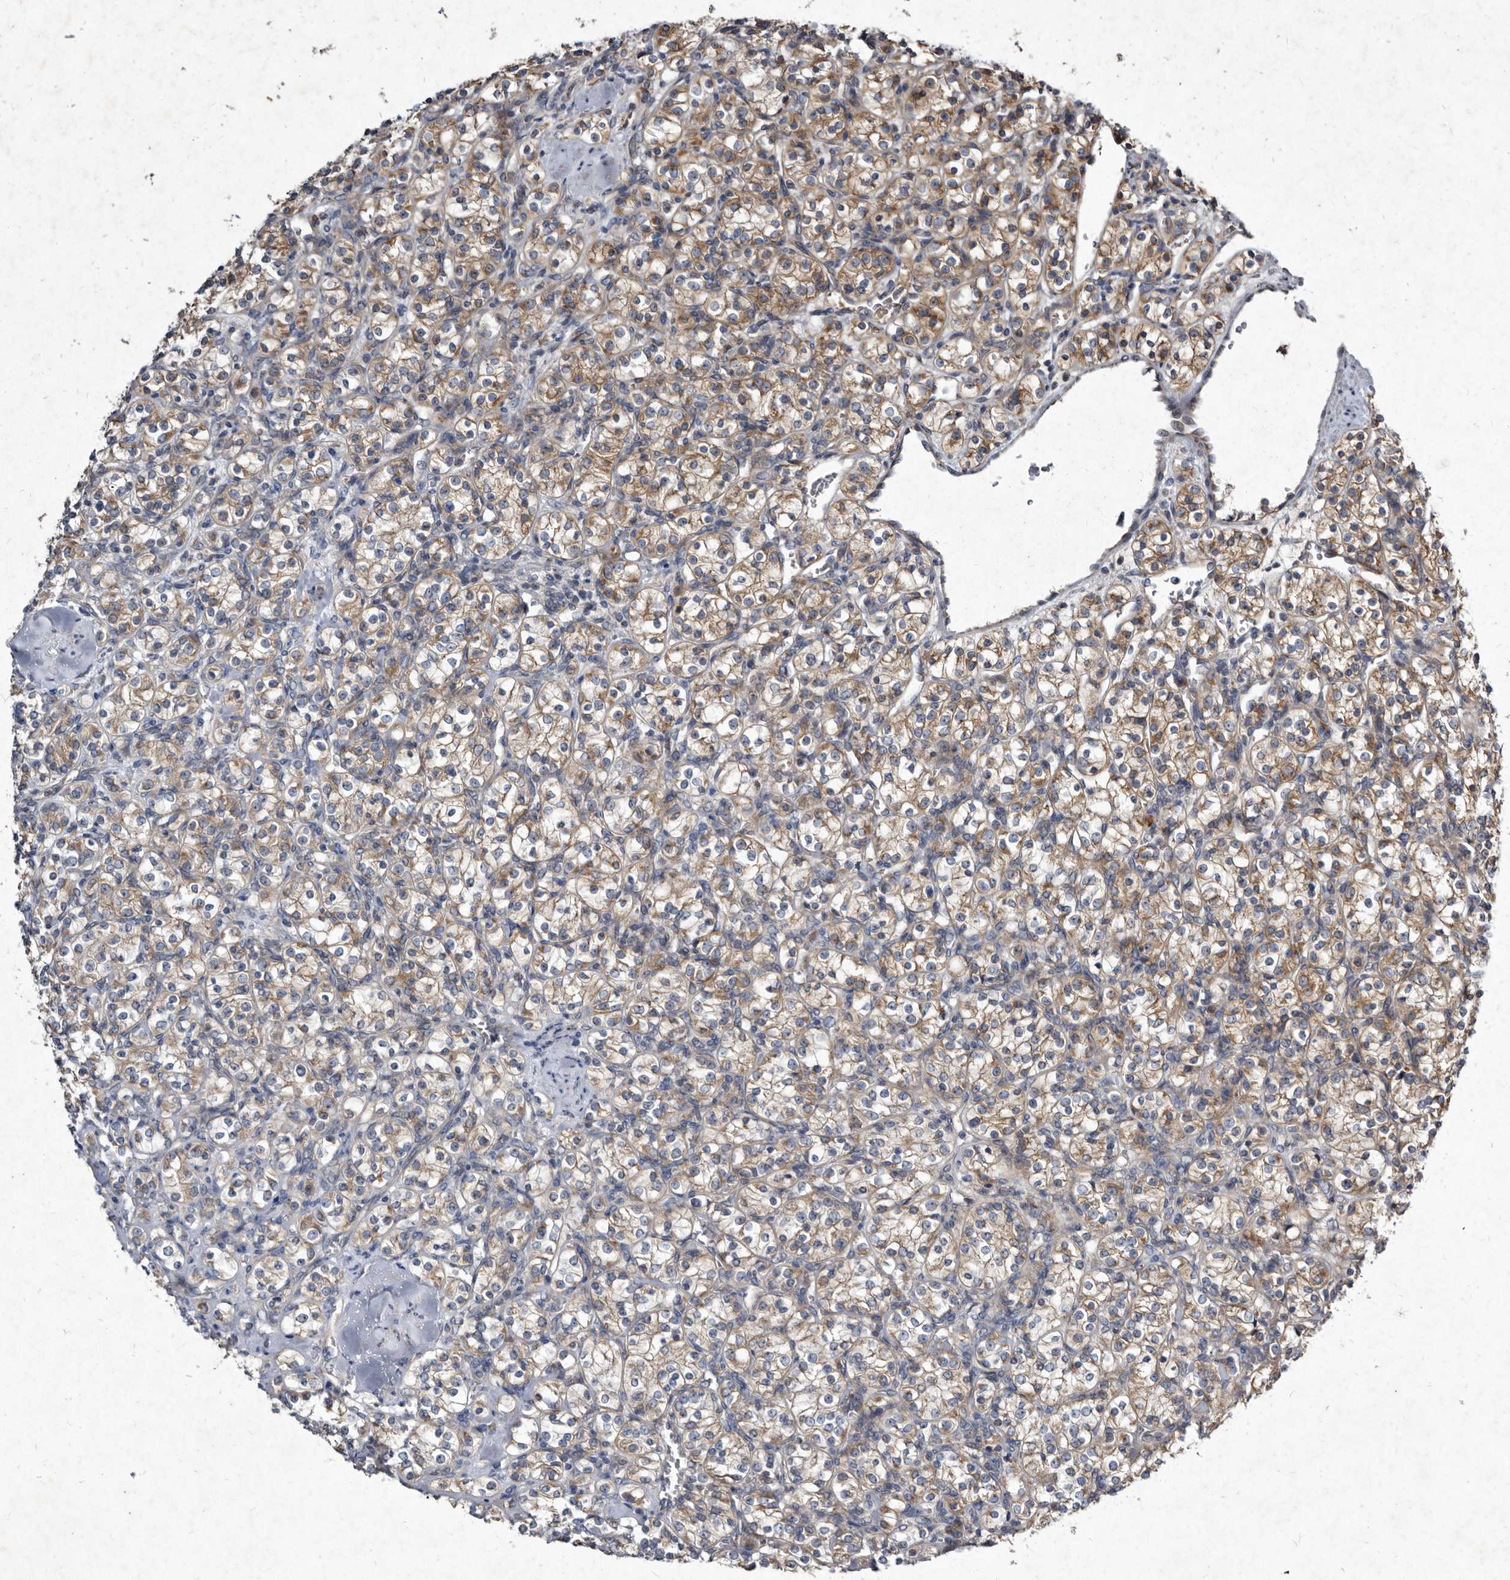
{"staining": {"intensity": "moderate", "quantity": ">75%", "location": "cytoplasmic/membranous"}, "tissue": "renal cancer", "cell_type": "Tumor cells", "image_type": "cancer", "snomed": [{"axis": "morphology", "description": "Adenocarcinoma, NOS"}, {"axis": "topography", "description": "Kidney"}], "caption": "Renal cancer (adenocarcinoma) stained for a protein (brown) reveals moderate cytoplasmic/membranous positive expression in approximately >75% of tumor cells.", "gene": "YPEL3", "patient": {"sex": "male", "age": 77}}